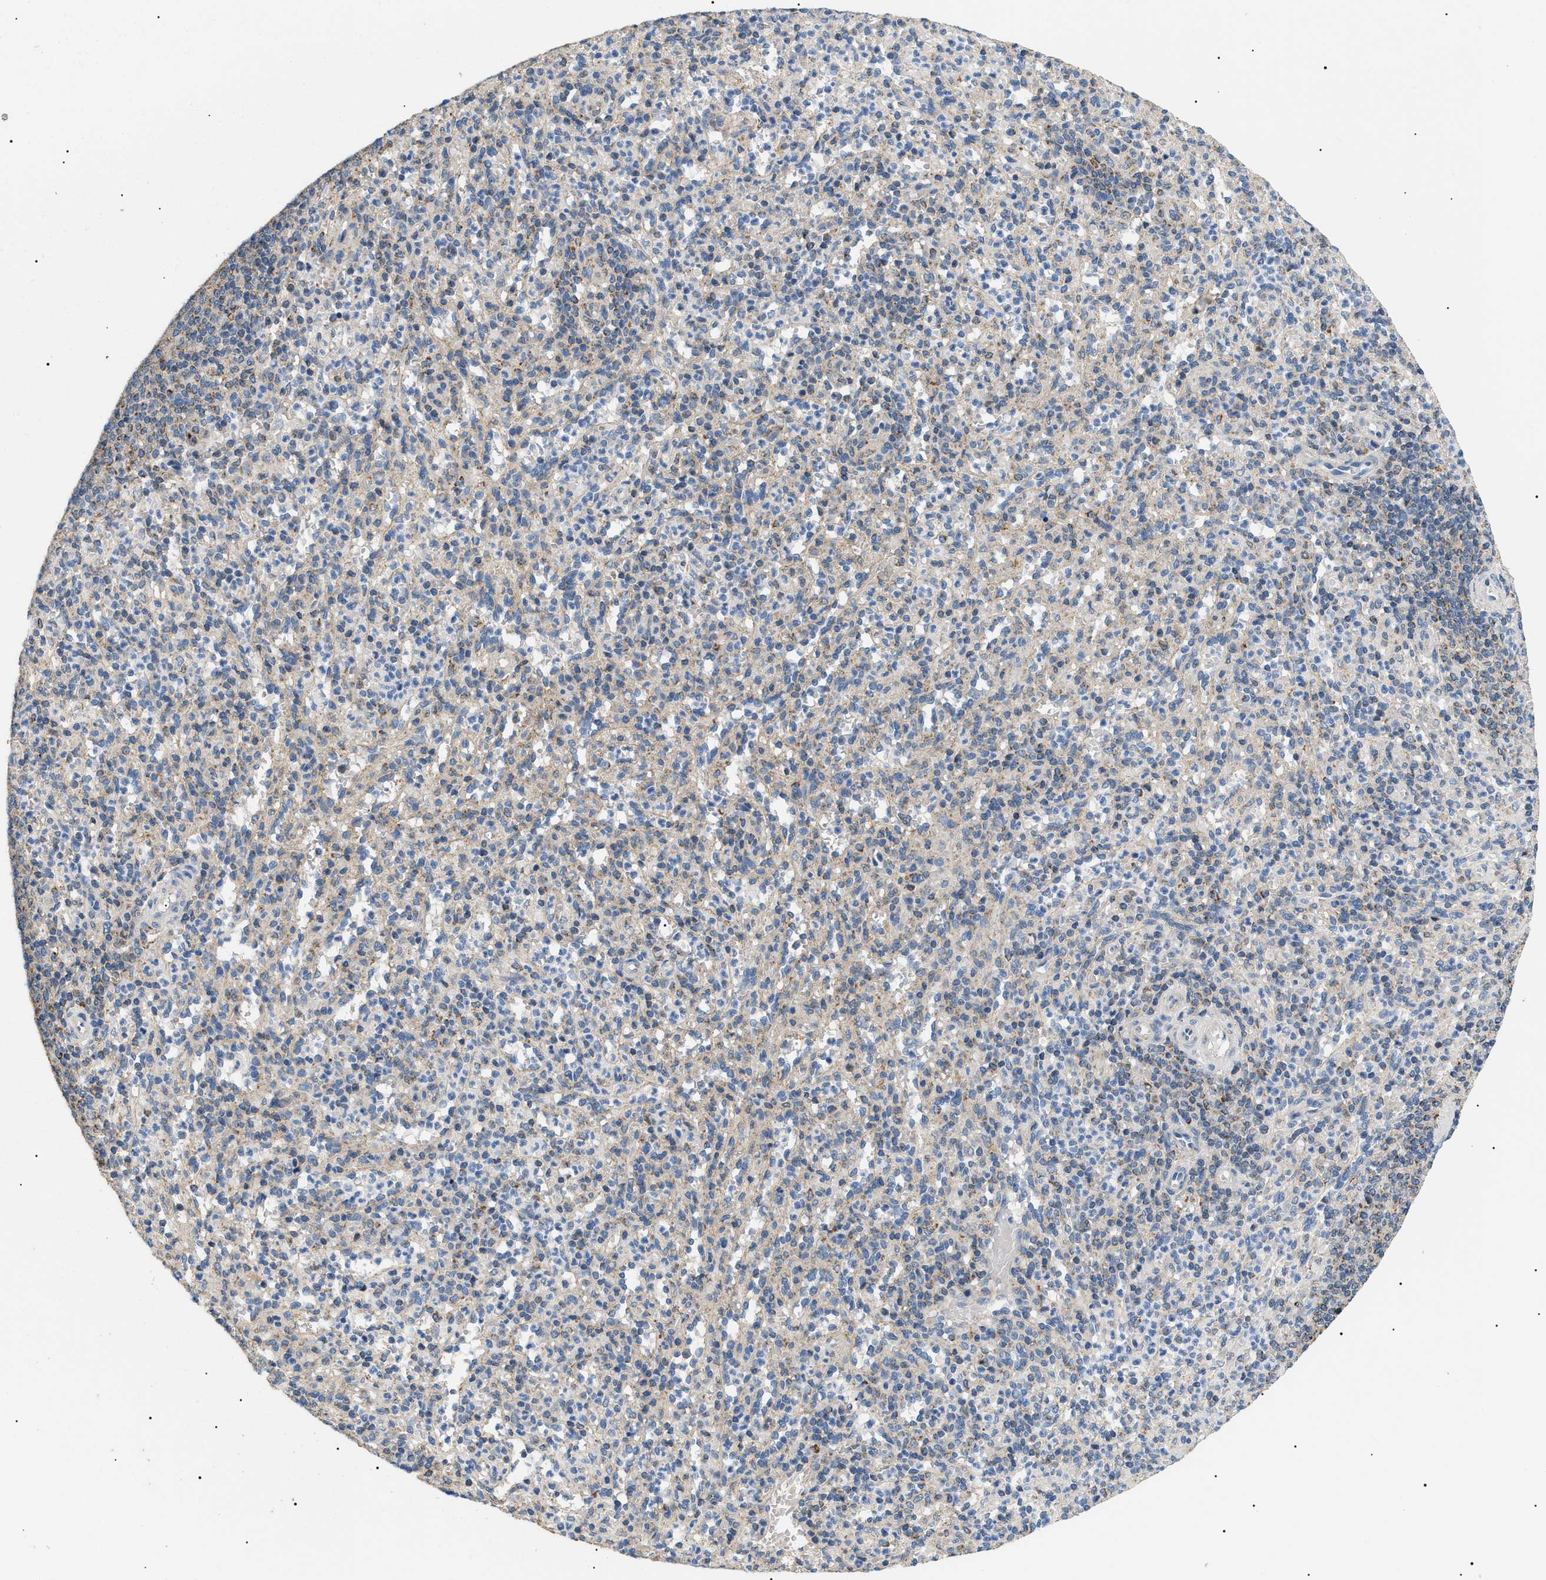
{"staining": {"intensity": "weak", "quantity": "<25%", "location": "cytoplasmic/membranous"}, "tissue": "spleen", "cell_type": "Cells in red pulp", "image_type": "normal", "snomed": [{"axis": "morphology", "description": "Normal tissue, NOS"}, {"axis": "topography", "description": "Spleen"}], "caption": "This image is of benign spleen stained with IHC to label a protein in brown with the nuclei are counter-stained blue. There is no positivity in cells in red pulp. Brightfield microscopy of IHC stained with DAB (3,3'-diaminobenzidine) (brown) and hematoxylin (blue), captured at high magnification.", "gene": "TOMM6", "patient": {"sex": "male", "age": 36}}